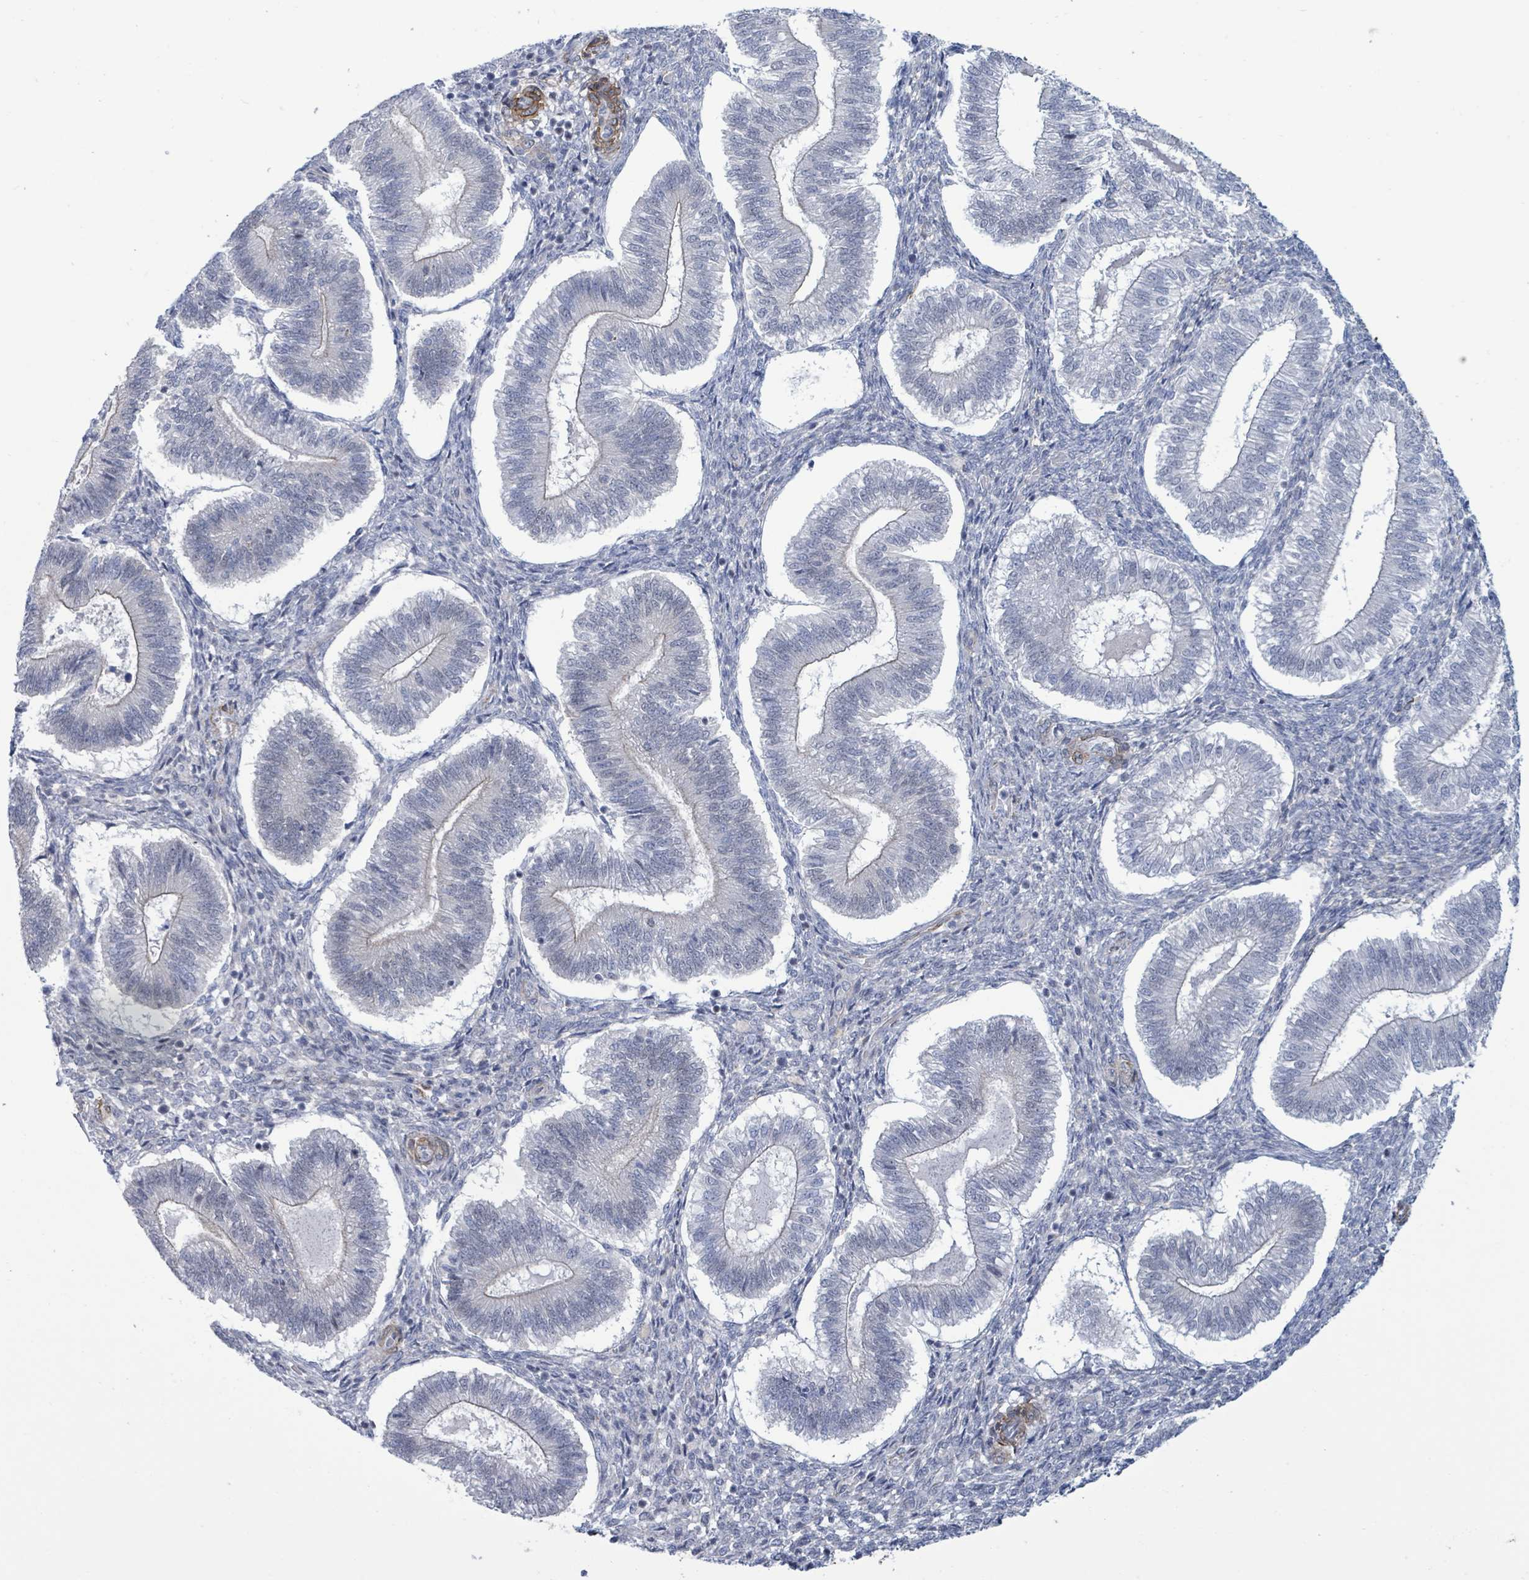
{"staining": {"intensity": "negative", "quantity": "none", "location": "none"}, "tissue": "endometrium", "cell_type": "Cells in endometrial stroma", "image_type": "normal", "snomed": [{"axis": "morphology", "description": "Normal tissue, NOS"}, {"axis": "topography", "description": "Endometrium"}], "caption": "Immunohistochemistry (IHC) photomicrograph of normal endometrium stained for a protein (brown), which demonstrates no staining in cells in endometrial stroma. Brightfield microscopy of immunohistochemistry (IHC) stained with DAB (brown) and hematoxylin (blue), captured at high magnification.", "gene": "DMRTC1B", "patient": {"sex": "female", "age": 25}}